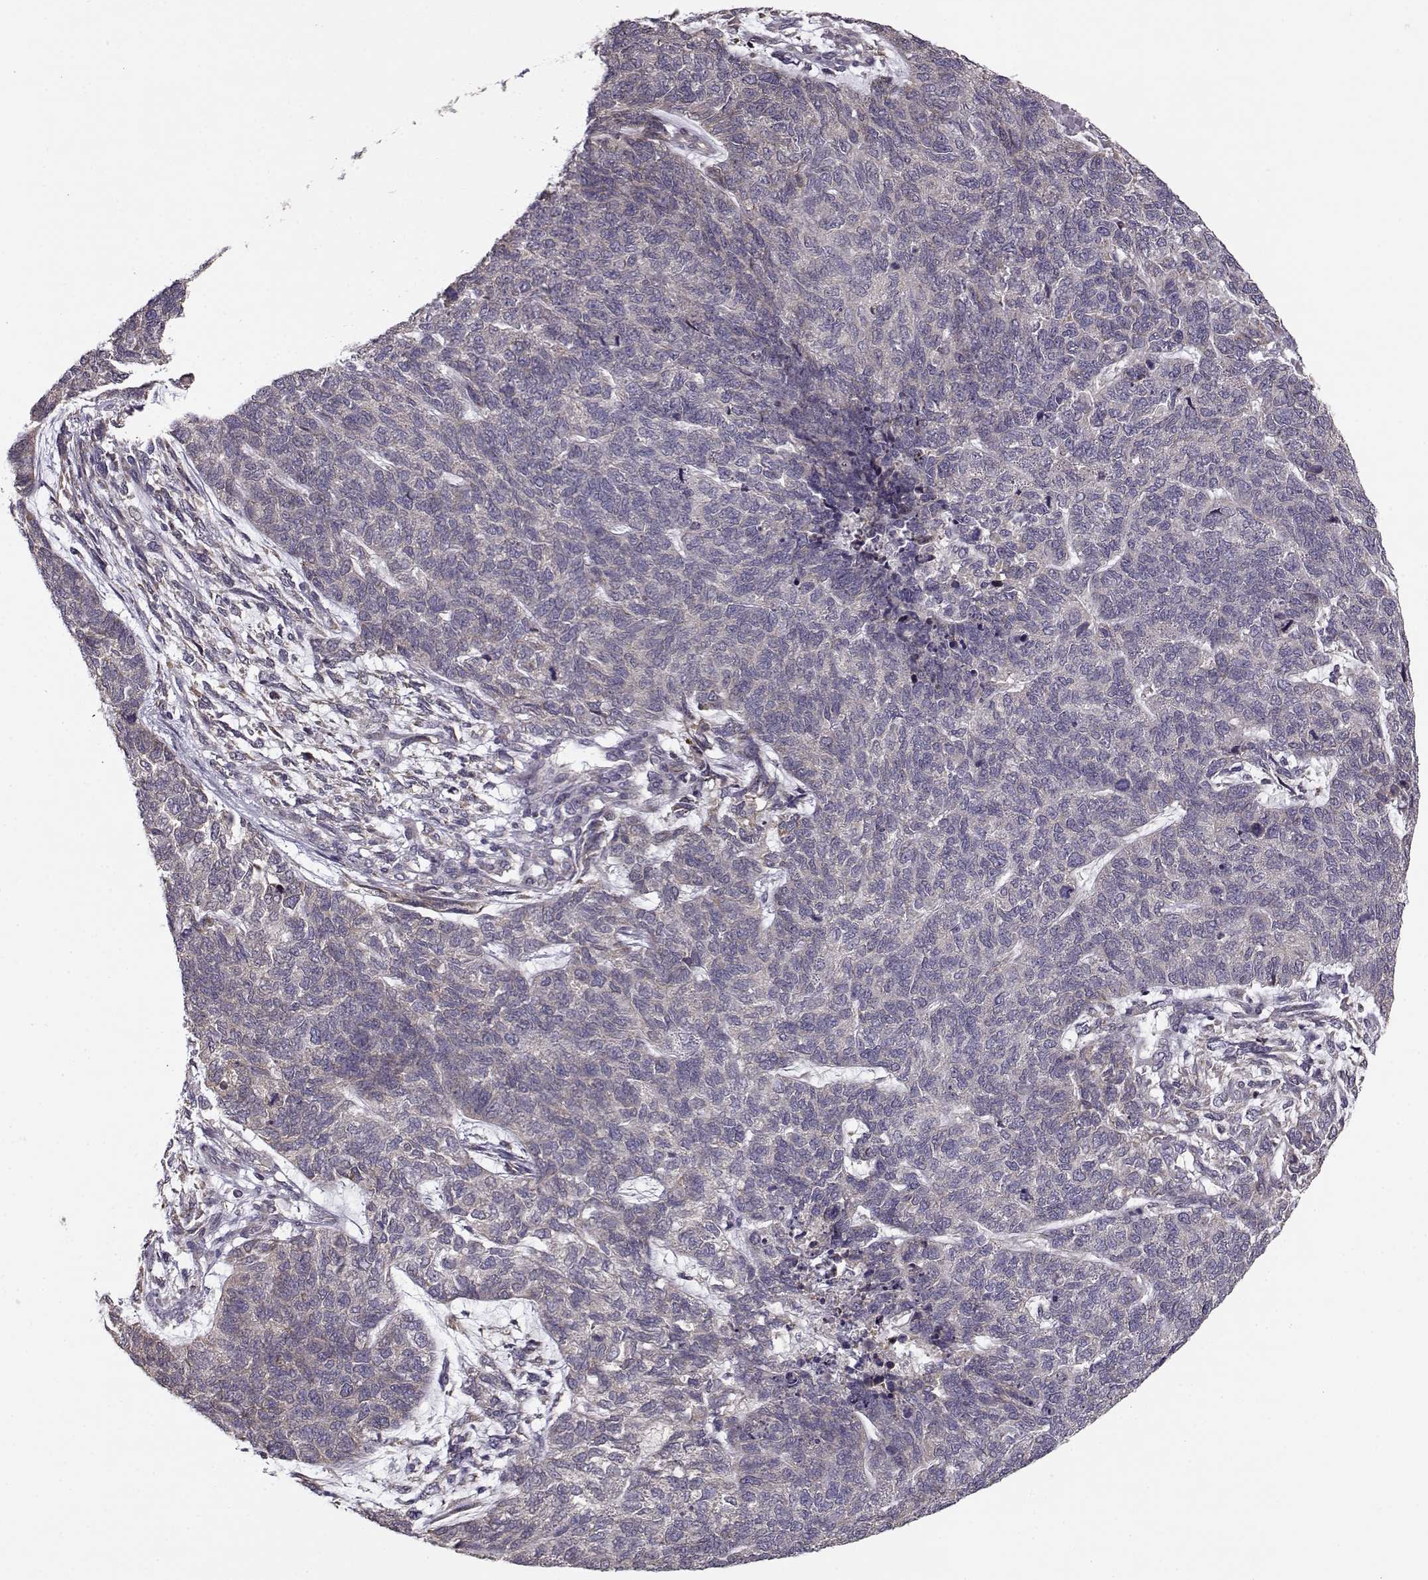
{"staining": {"intensity": "negative", "quantity": "none", "location": "none"}, "tissue": "cervical cancer", "cell_type": "Tumor cells", "image_type": "cancer", "snomed": [{"axis": "morphology", "description": "Squamous cell carcinoma, NOS"}, {"axis": "topography", "description": "Cervix"}], "caption": "Cervical cancer (squamous cell carcinoma) was stained to show a protein in brown. There is no significant staining in tumor cells.", "gene": "ENTPD8", "patient": {"sex": "female", "age": 63}}